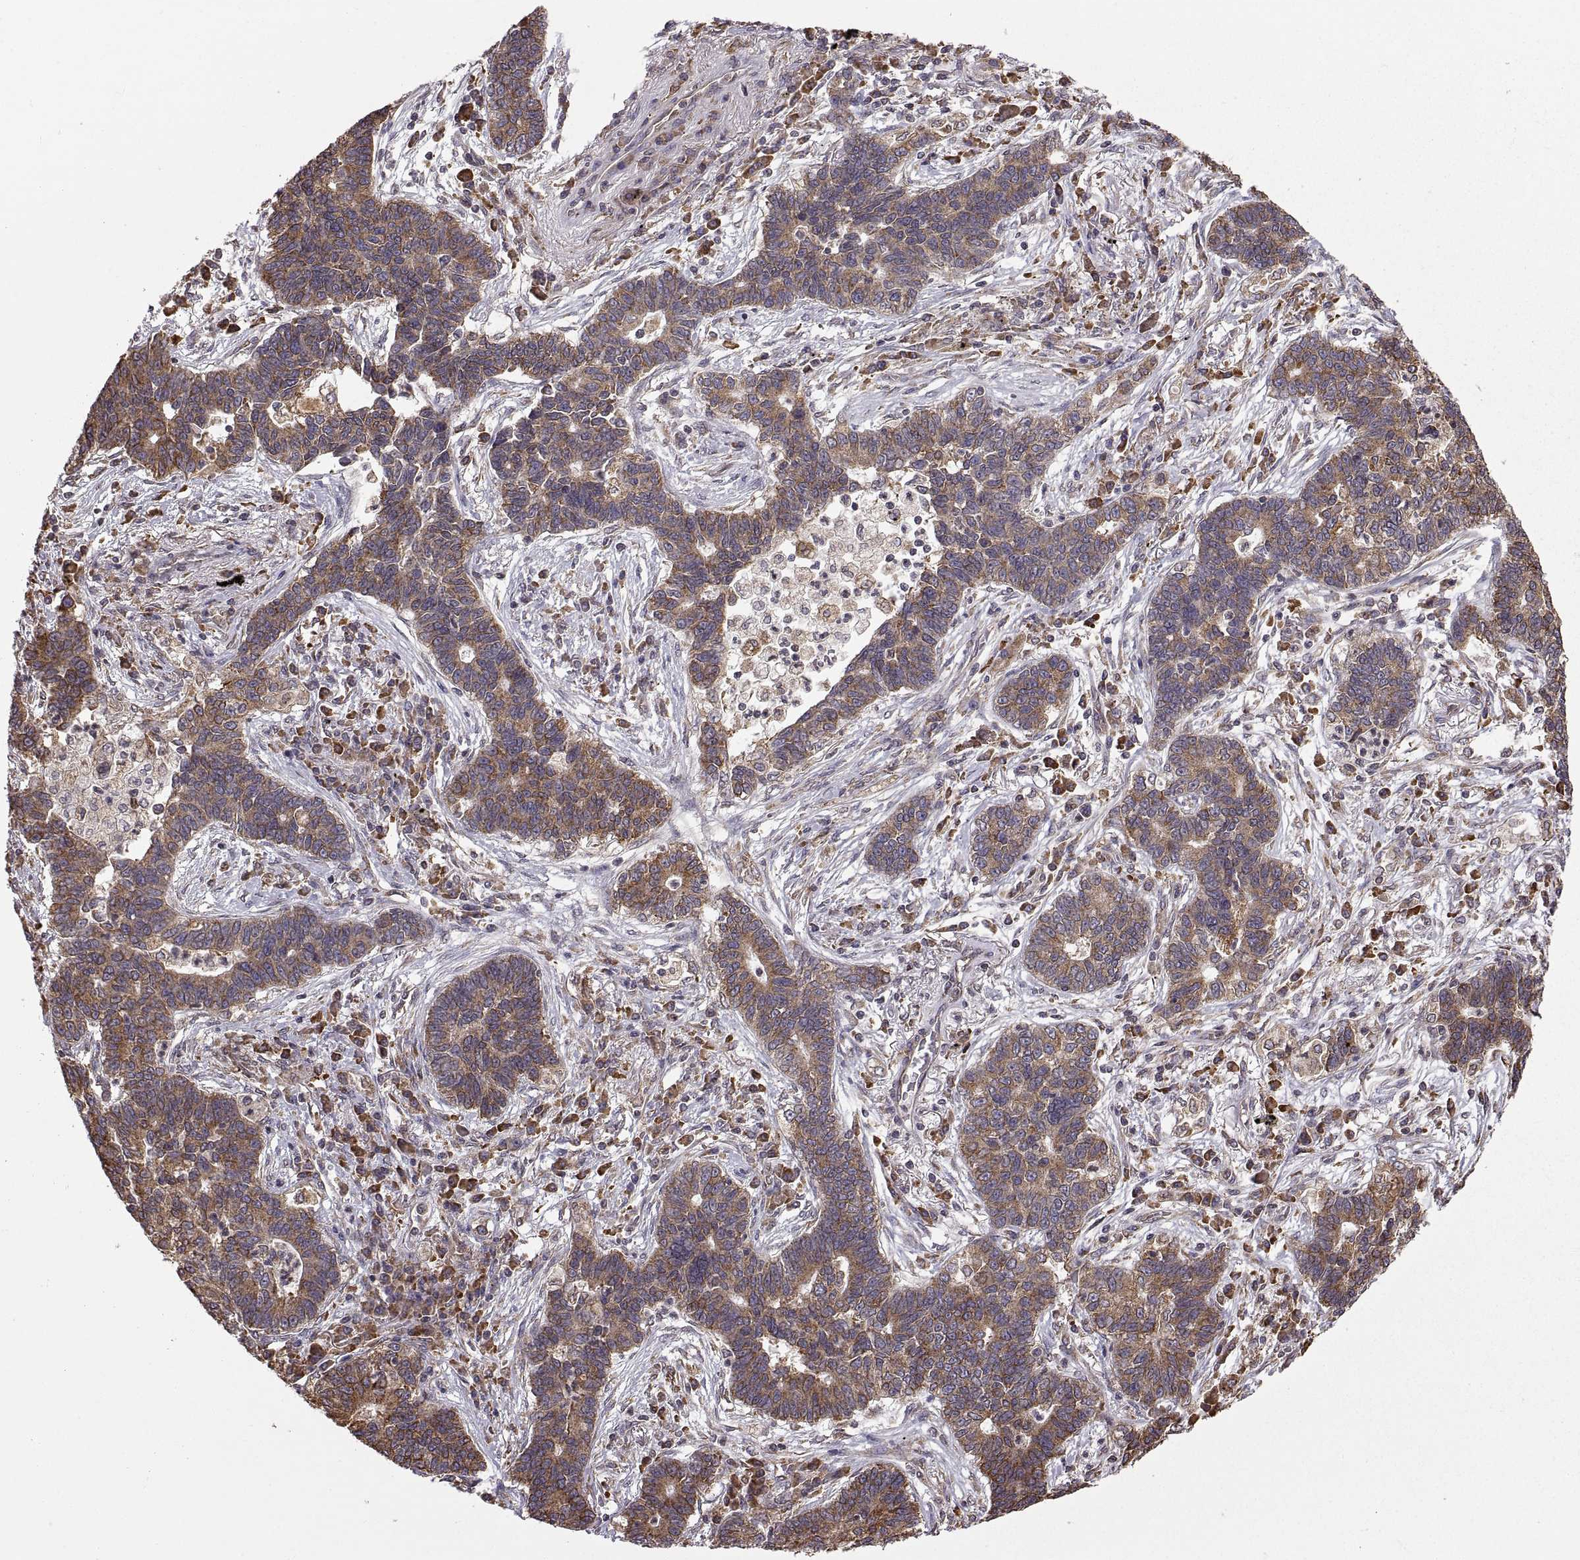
{"staining": {"intensity": "moderate", "quantity": "<25%", "location": "cytoplasmic/membranous"}, "tissue": "lung cancer", "cell_type": "Tumor cells", "image_type": "cancer", "snomed": [{"axis": "morphology", "description": "Adenocarcinoma, NOS"}, {"axis": "topography", "description": "Lung"}], "caption": "Brown immunohistochemical staining in human adenocarcinoma (lung) shows moderate cytoplasmic/membranous positivity in approximately <25% of tumor cells.", "gene": "PDIA3", "patient": {"sex": "female", "age": 57}}